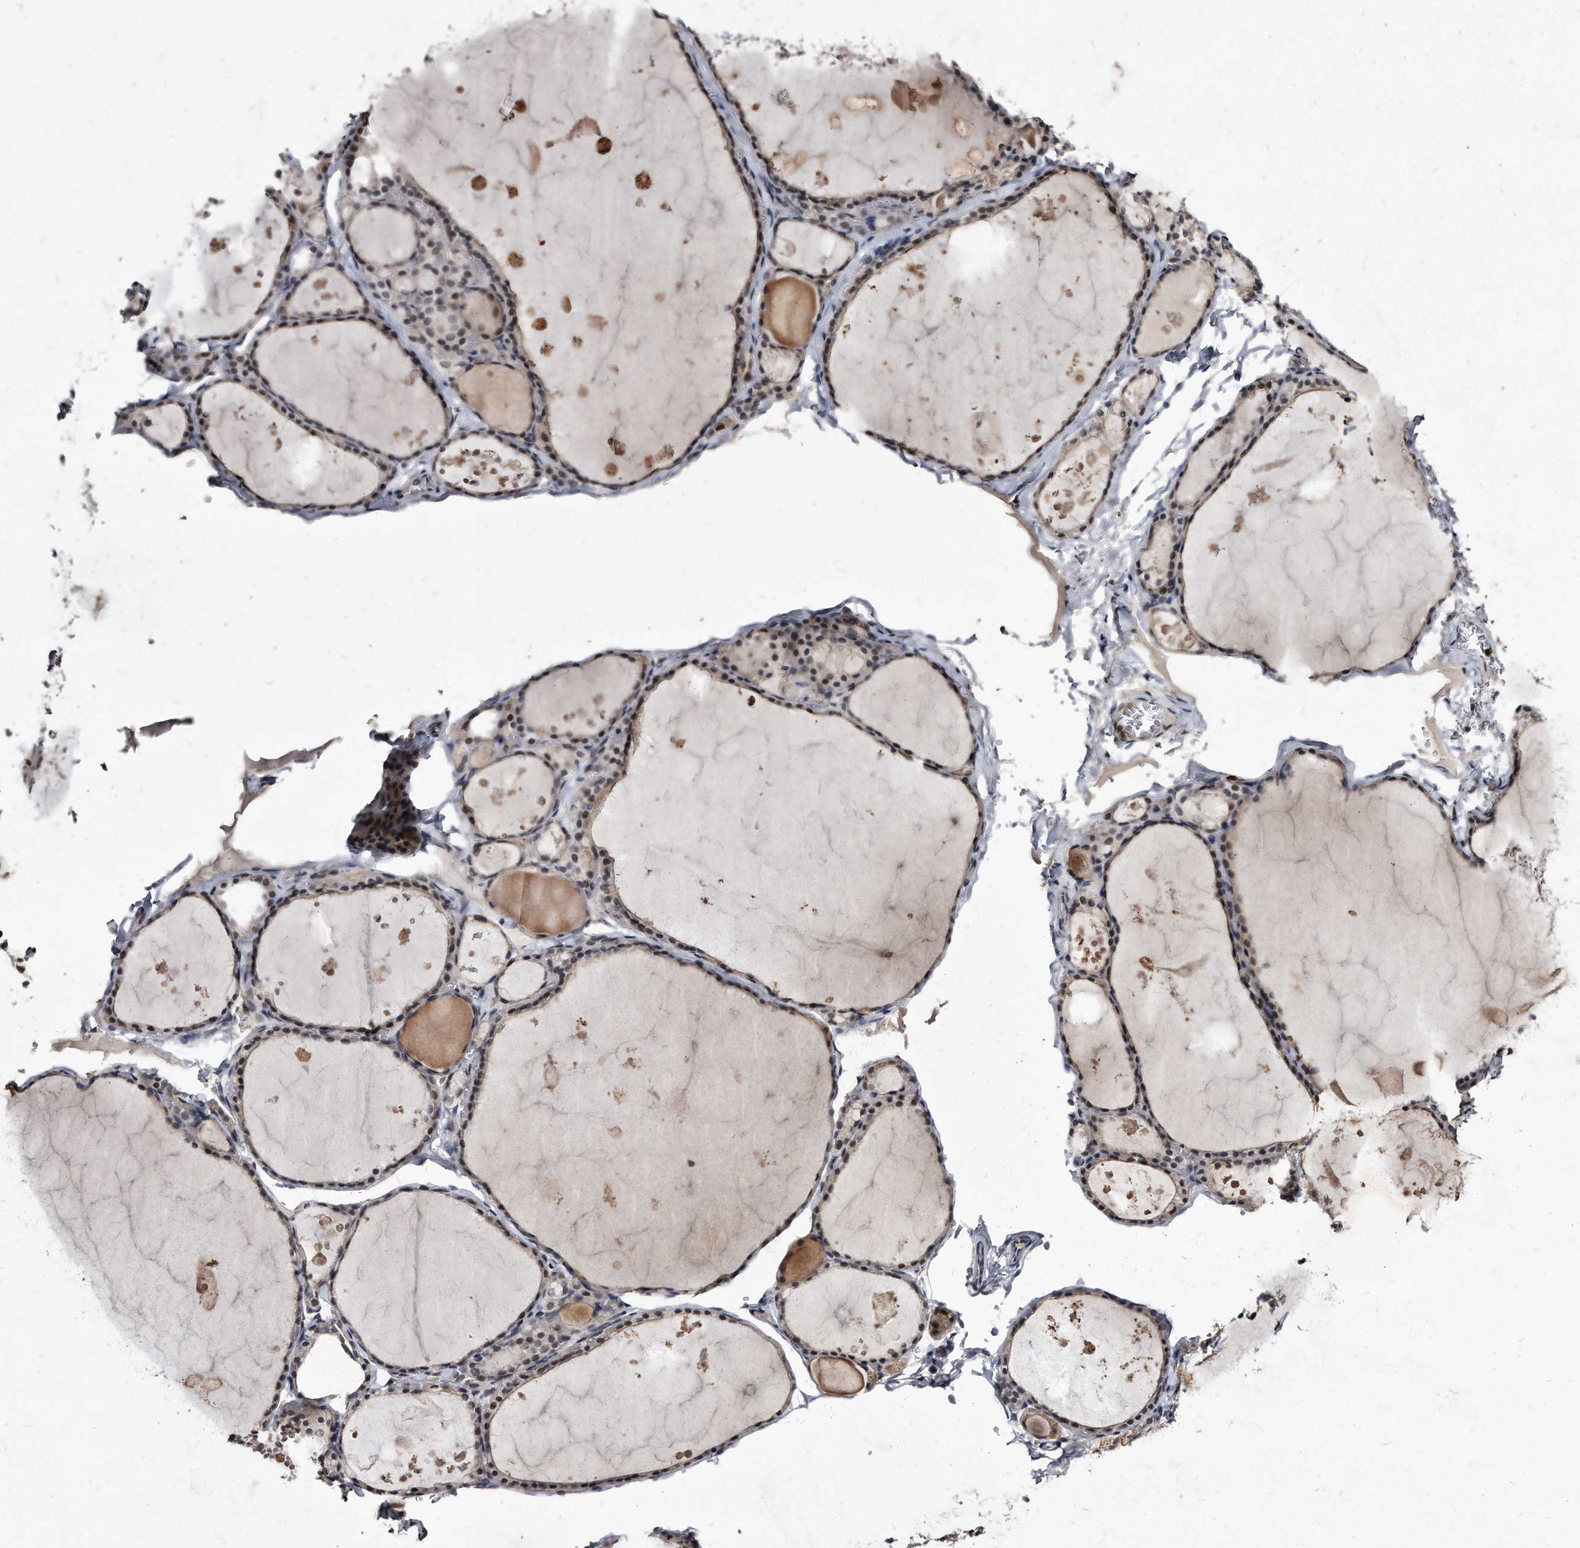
{"staining": {"intensity": "moderate", "quantity": "25%-75%", "location": "nuclear"}, "tissue": "thyroid gland", "cell_type": "Glandular cells", "image_type": "normal", "snomed": [{"axis": "morphology", "description": "Normal tissue, NOS"}, {"axis": "topography", "description": "Thyroid gland"}], "caption": "High-power microscopy captured an IHC photomicrograph of normal thyroid gland, revealing moderate nuclear staining in about 25%-75% of glandular cells. Ihc stains the protein in brown and the nuclei are stained blue.", "gene": "KLHDC3", "patient": {"sex": "male", "age": 56}}